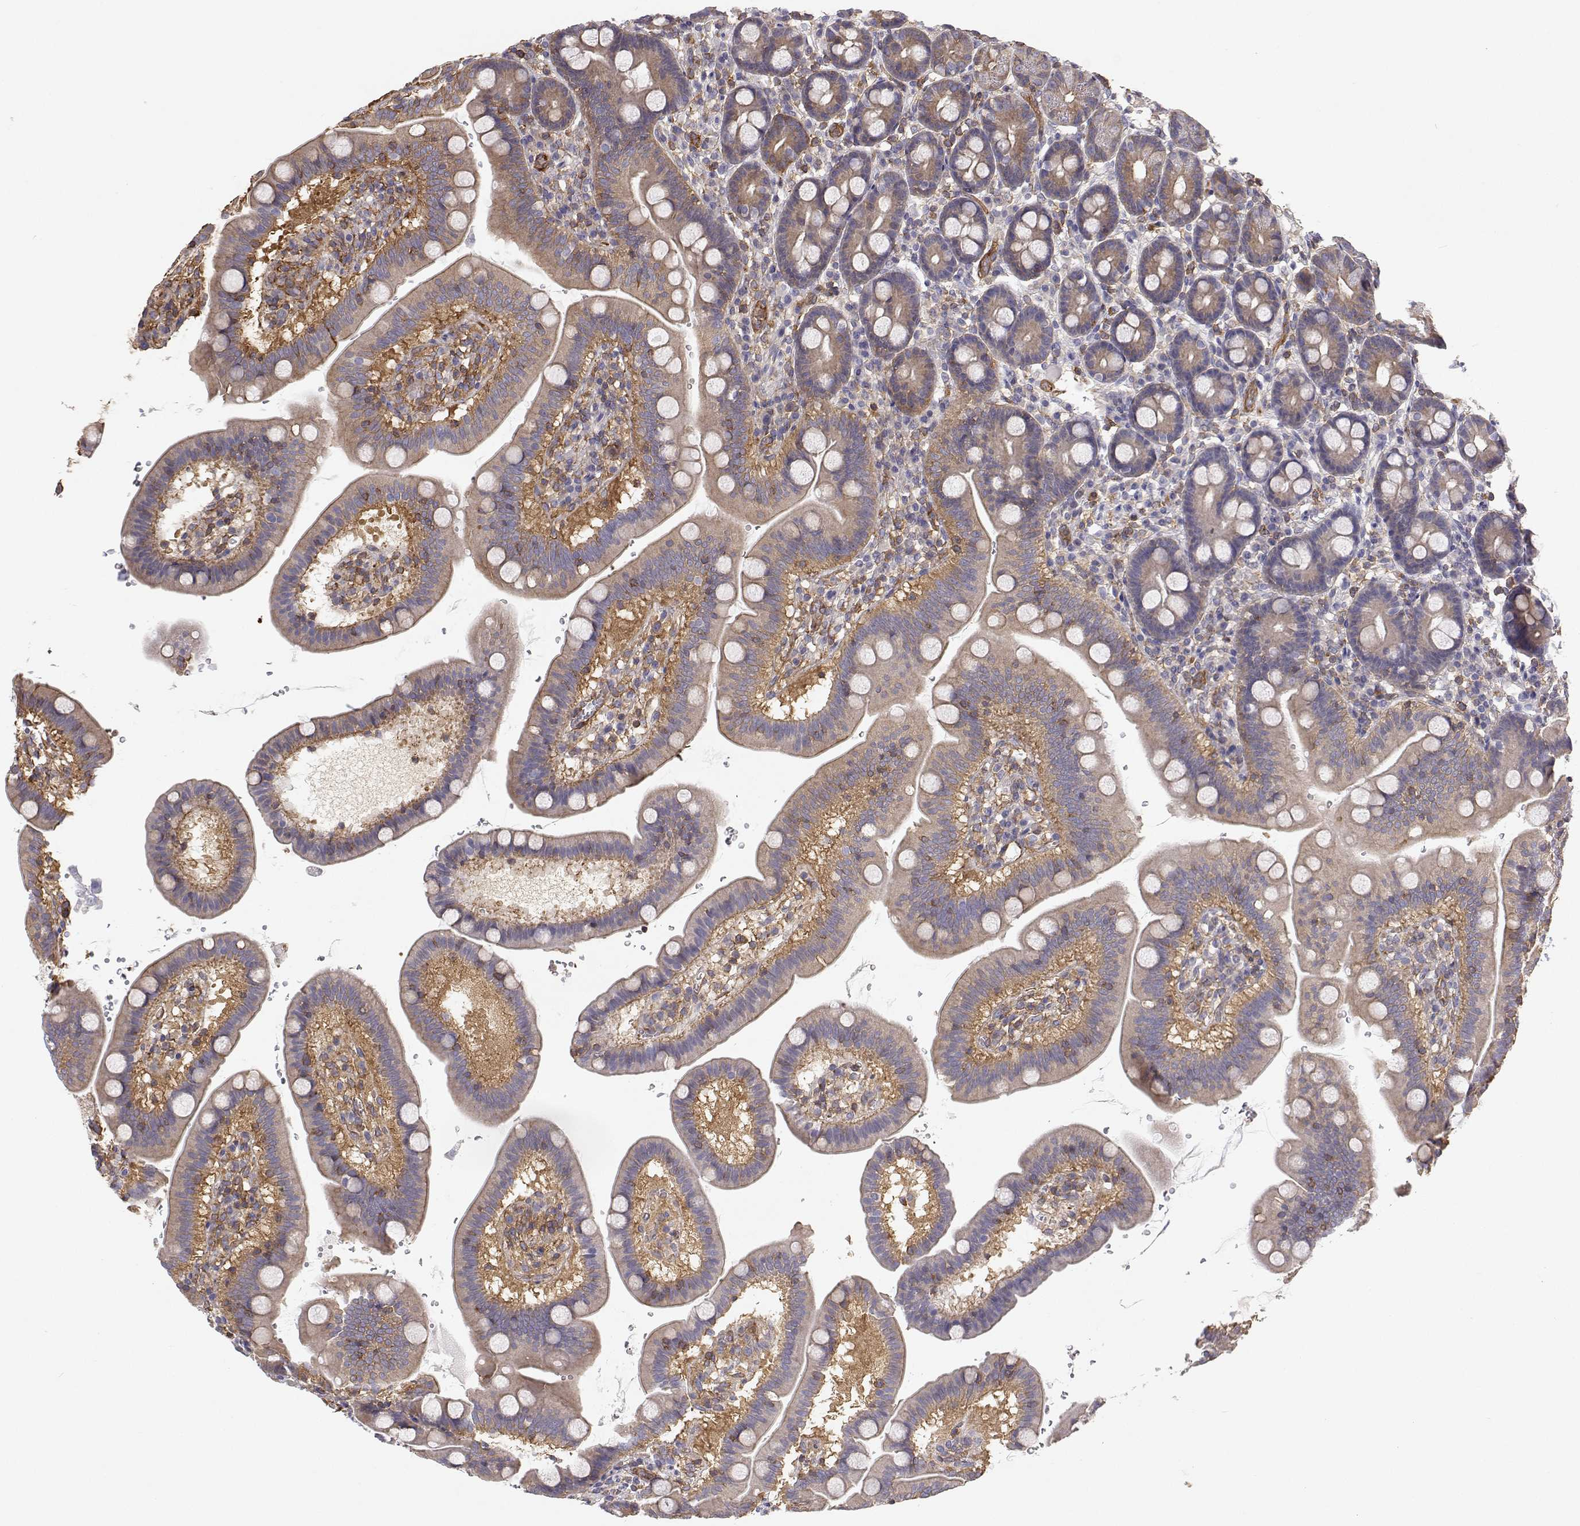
{"staining": {"intensity": "moderate", "quantity": "25%-75%", "location": "cytoplasmic/membranous"}, "tissue": "duodenum", "cell_type": "Glandular cells", "image_type": "normal", "snomed": [{"axis": "morphology", "description": "Normal tissue, NOS"}, {"axis": "topography", "description": "Duodenum"}], "caption": "High-power microscopy captured an immunohistochemistry image of benign duodenum, revealing moderate cytoplasmic/membranous expression in about 25%-75% of glandular cells. (IHC, brightfield microscopy, high magnification).", "gene": "MYH9", "patient": {"sex": "male", "age": 59}}